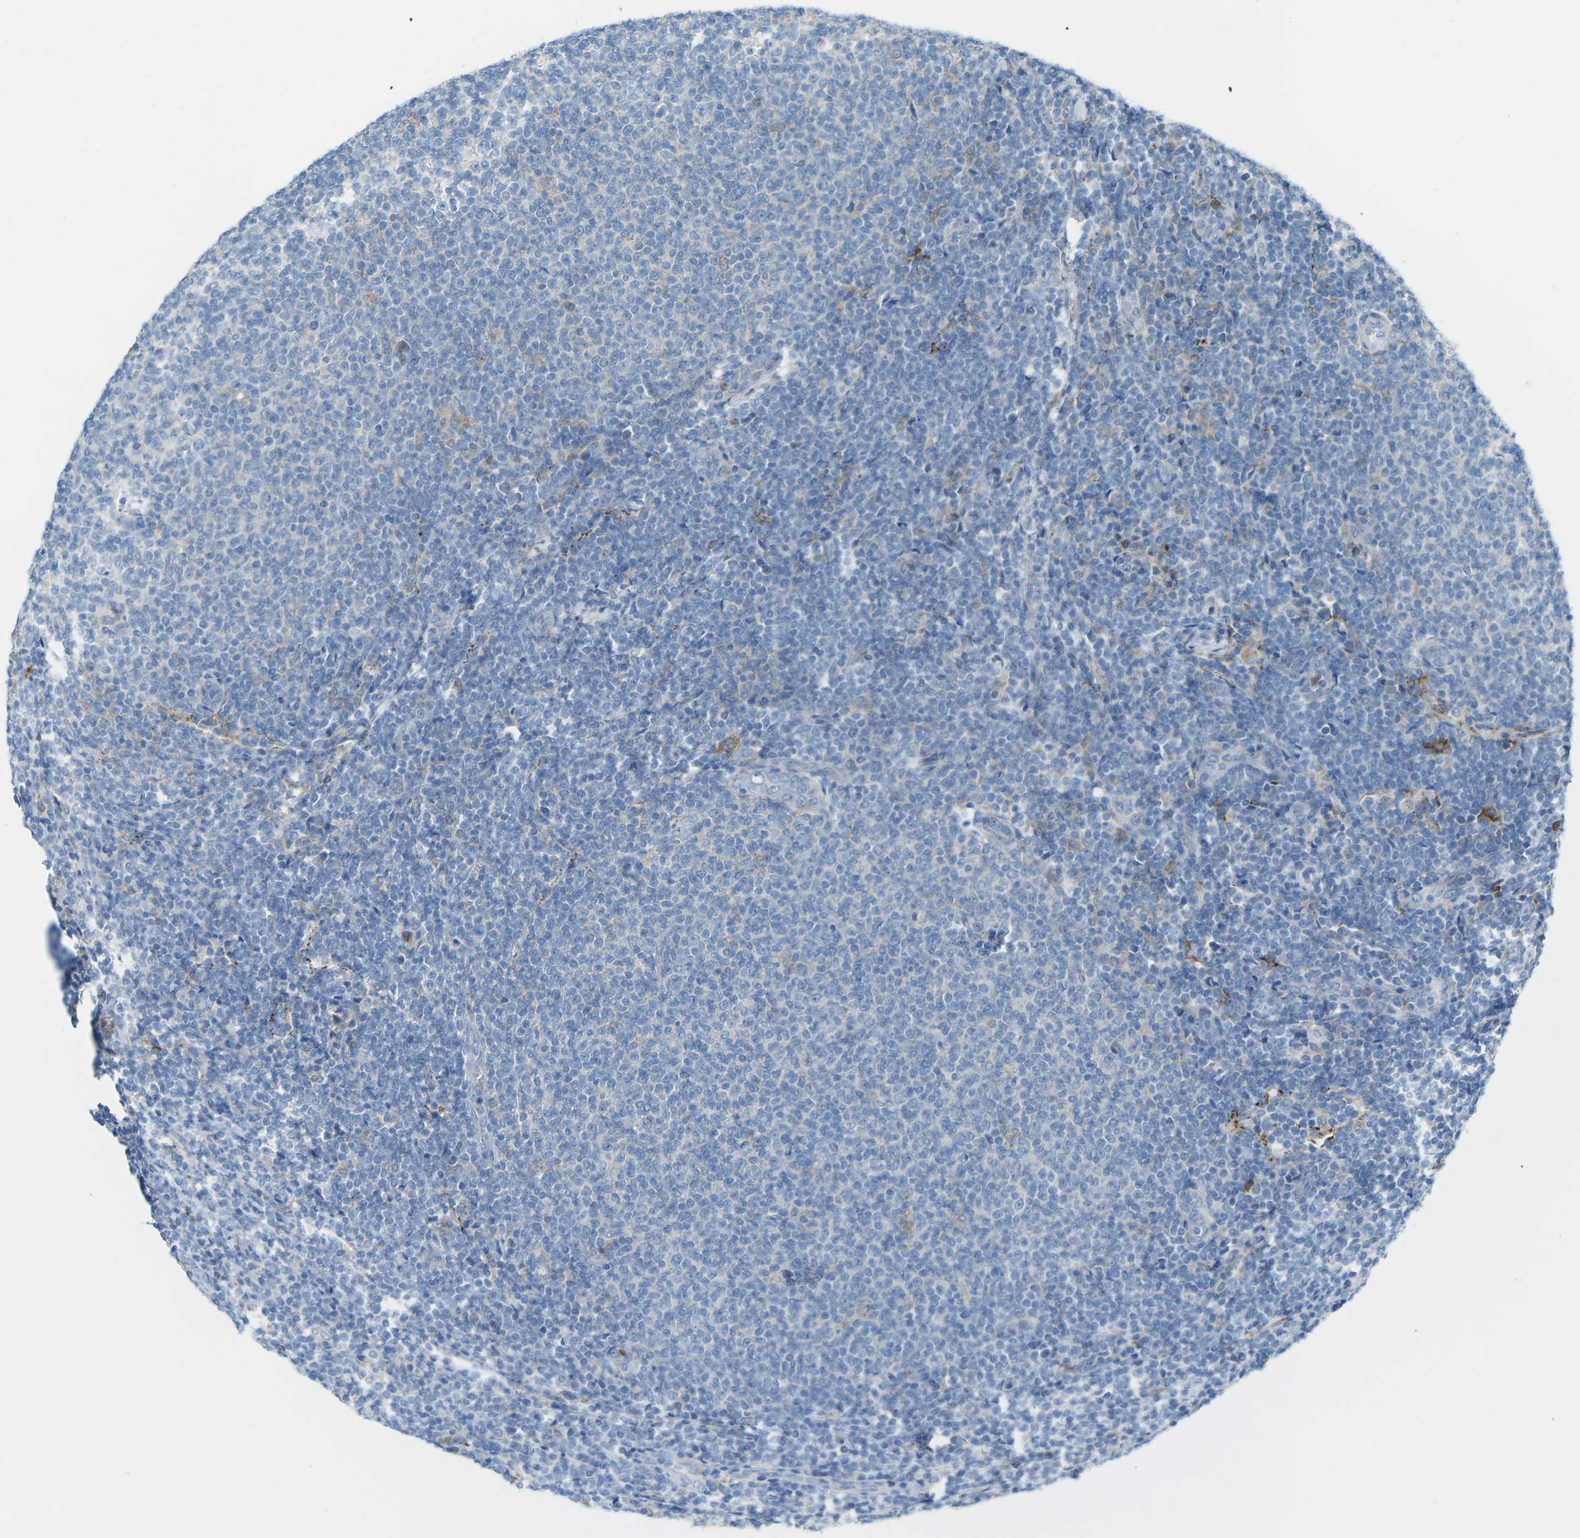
{"staining": {"intensity": "negative", "quantity": "none", "location": "none"}, "tissue": "lymphoma", "cell_type": "Tumor cells", "image_type": "cancer", "snomed": [{"axis": "morphology", "description": "Malignant lymphoma, non-Hodgkin's type, Low grade"}, {"axis": "topography", "description": "Lymph node"}], "caption": "DAB (3,3'-diaminobenzidine) immunohistochemical staining of human low-grade malignant lymphoma, non-Hodgkin's type demonstrates no significant positivity in tumor cells.", "gene": "STK11", "patient": {"sex": "male", "age": 66}}